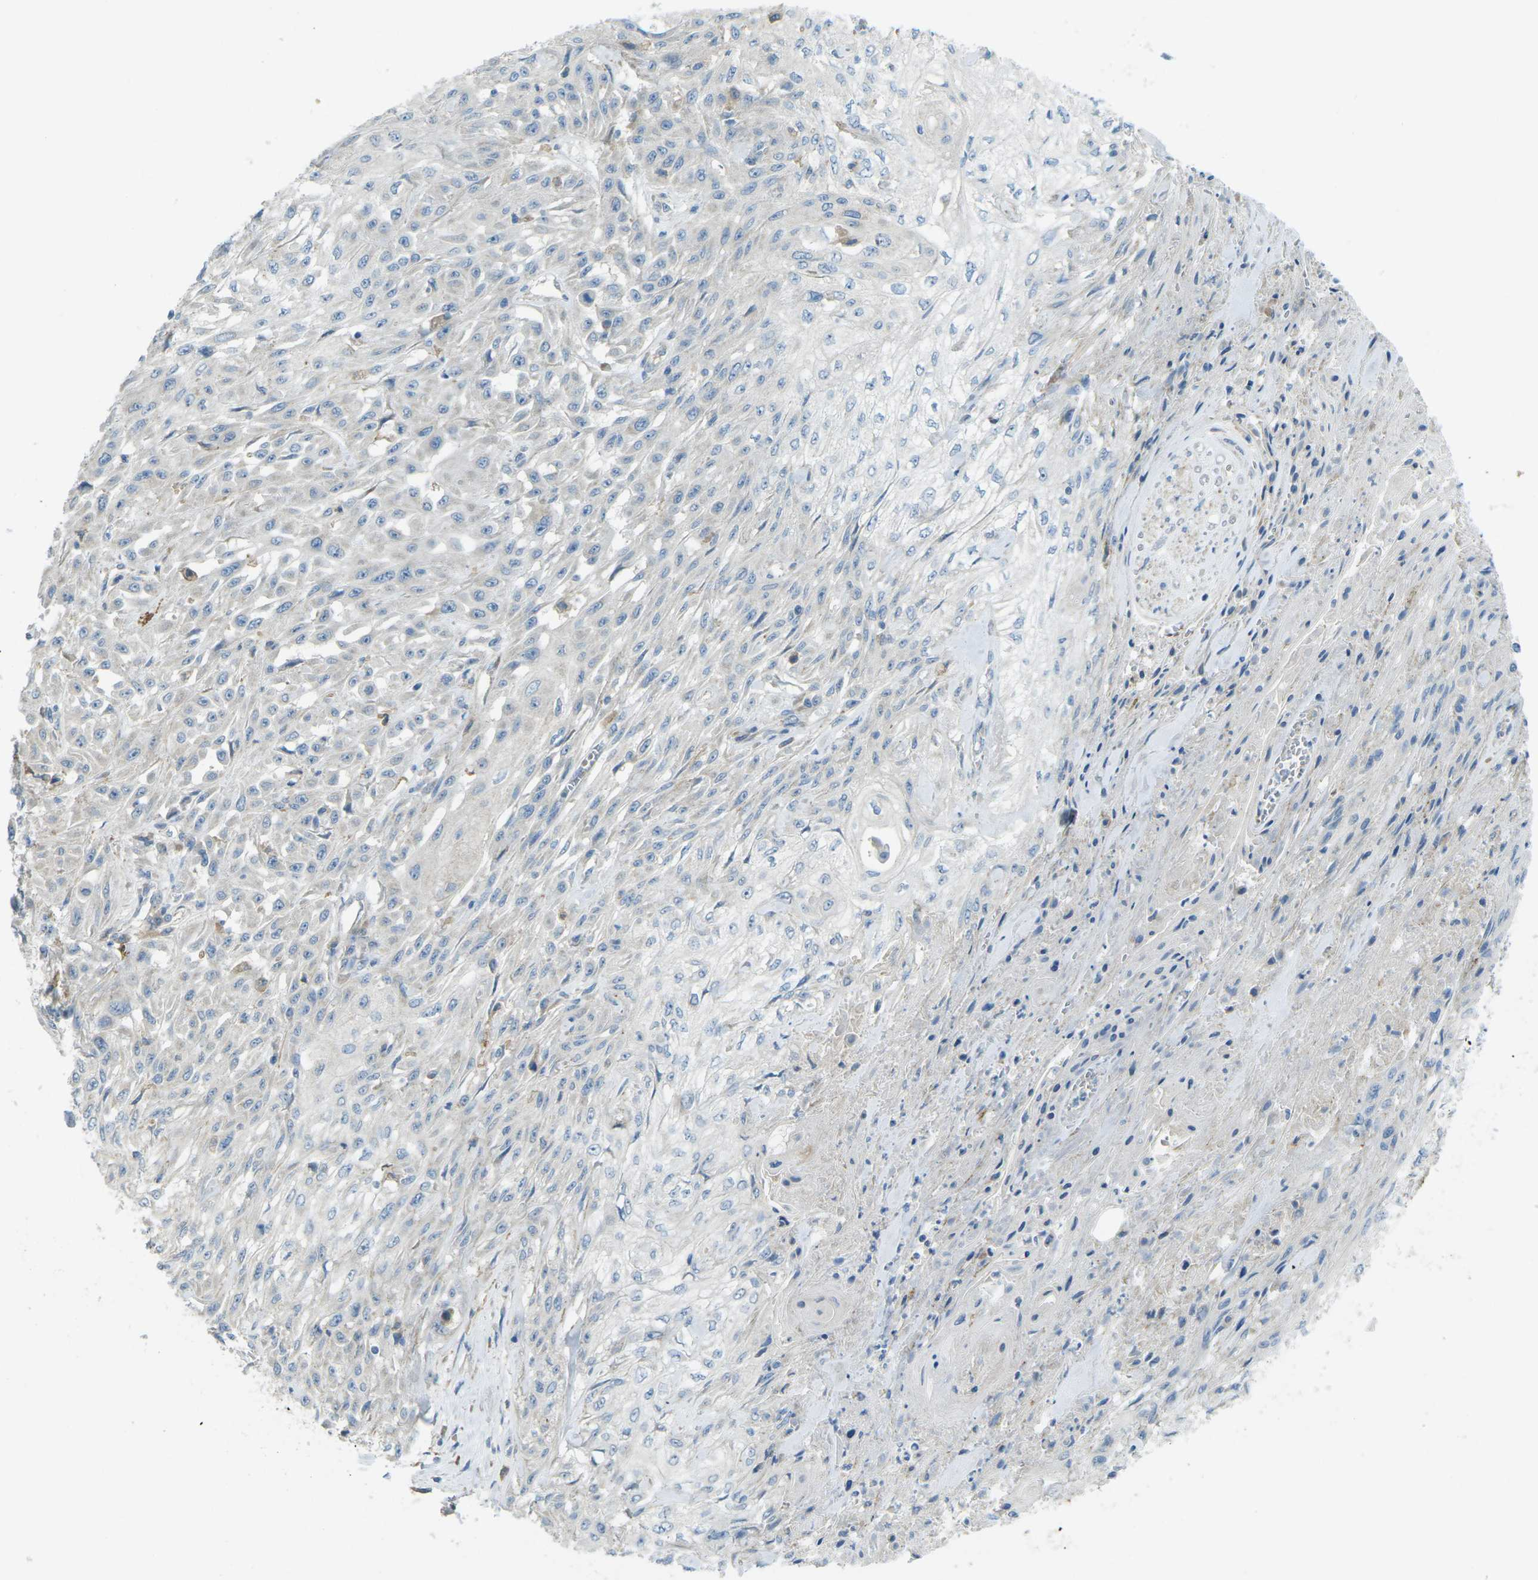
{"staining": {"intensity": "negative", "quantity": "none", "location": "none"}, "tissue": "skin cancer", "cell_type": "Tumor cells", "image_type": "cancer", "snomed": [{"axis": "morphology", "description": "Squamous cell carcinoma, NOS"}, {"axis": "morphology", "description": "Squamous cell carcinoma, metastatic, NOS"}, {"axis": "topography", "description": "Skin"}, {"axis": "topography", "description": "Lymph node"}], "caption": "This image is of skin cancer (metastatic squamous cell carcinoma) stained with IHC to label a protein in brown with the nuclei are counter-stained blue. There is no expression in tumor cells. (DAB (3,3'-diaminobenzidine) immunohistochemistry with hematoxylin counter stain).", "gene": "MYLK4", "patient": {"sex": "male", "age": 75}}